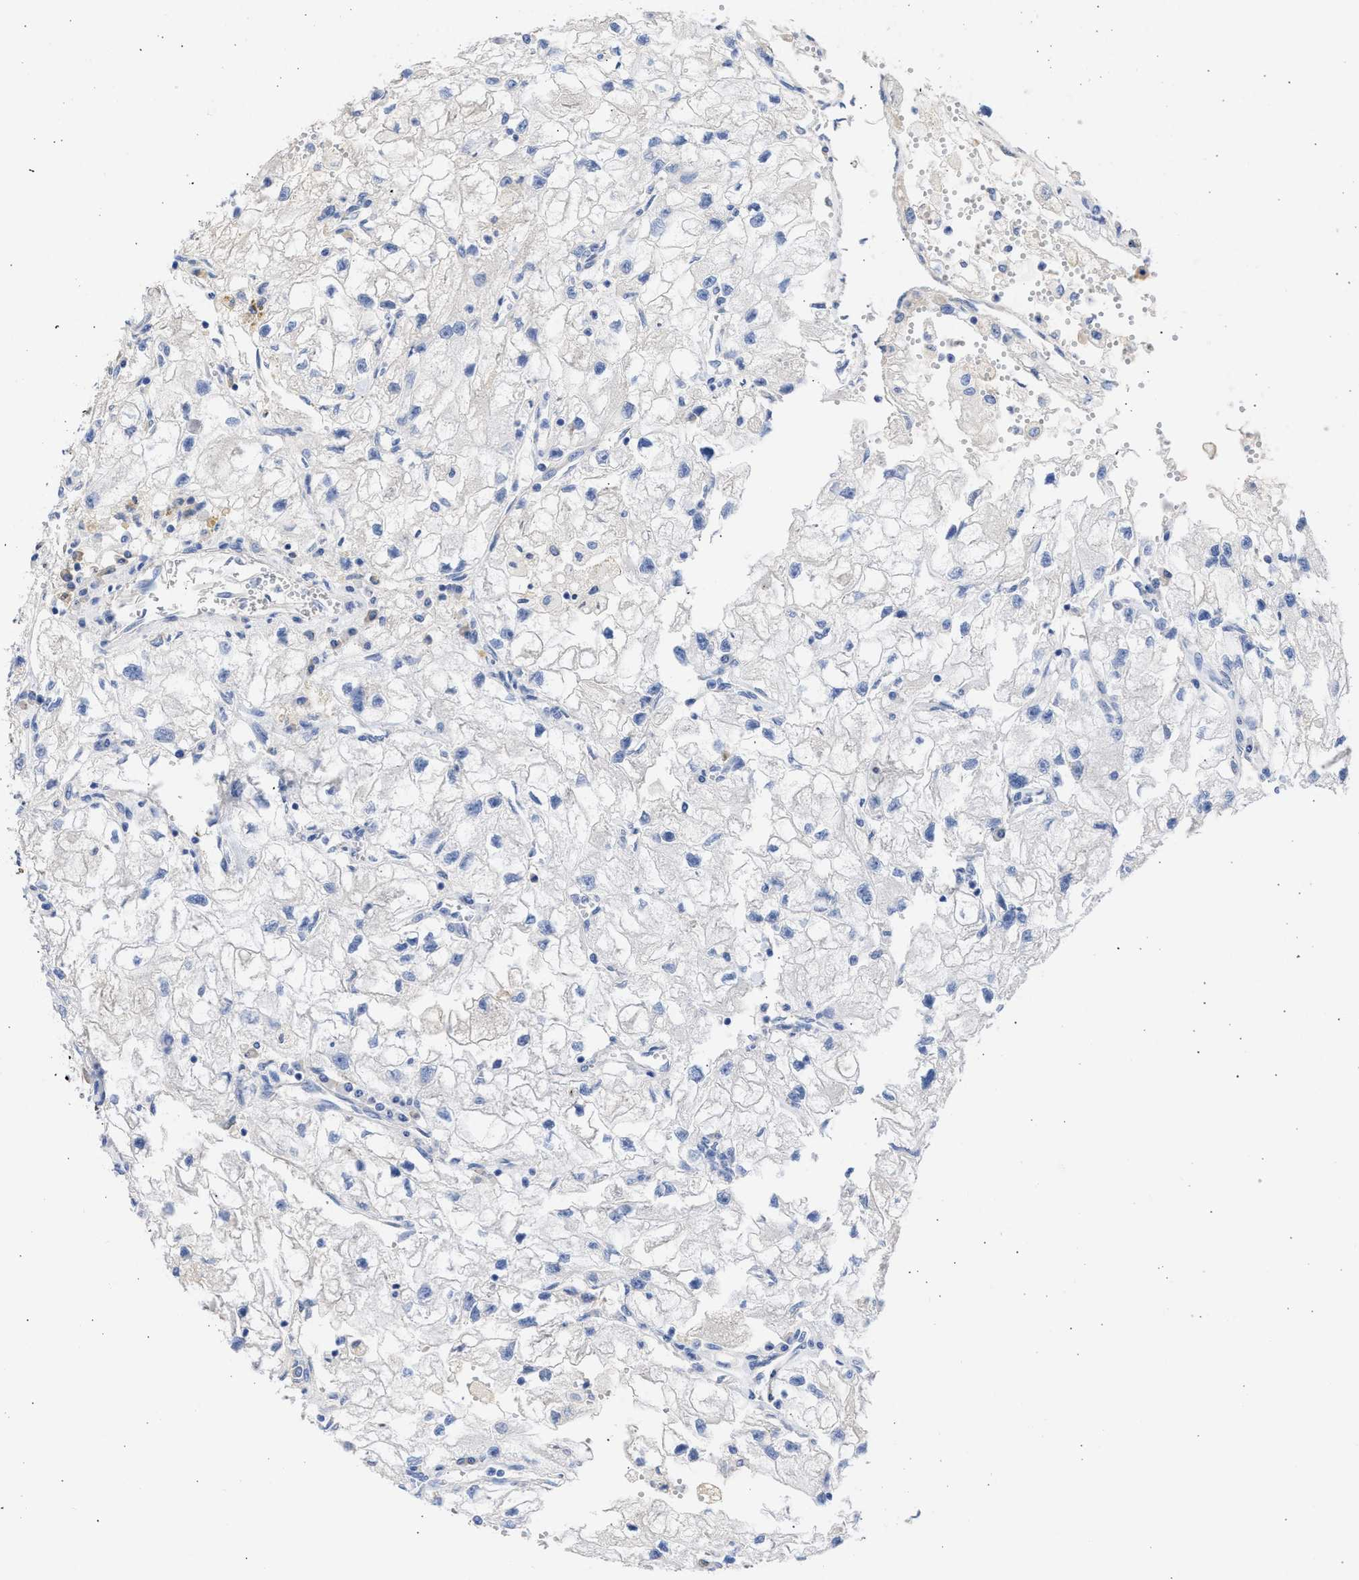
{"staining": {"intensity": "negative", "quantity": "none", "location": "none"}, "tissue": "renal cancer", "cell_type": "Tumor cells", "image_type": "cancer", "snomed": [{"axis": "morphology", "description": "Adenocarcinoma, NOS"}, {"axis": "topography", "description": "Kidney"}], "caption": "An image of renal cancer stained for a protein reveals no brown staining in tumor cells. (DAB IHC with hematoxylin counter stain).", "gene": "RSPH1", "patient": {"sex": "female", "age": 70}}